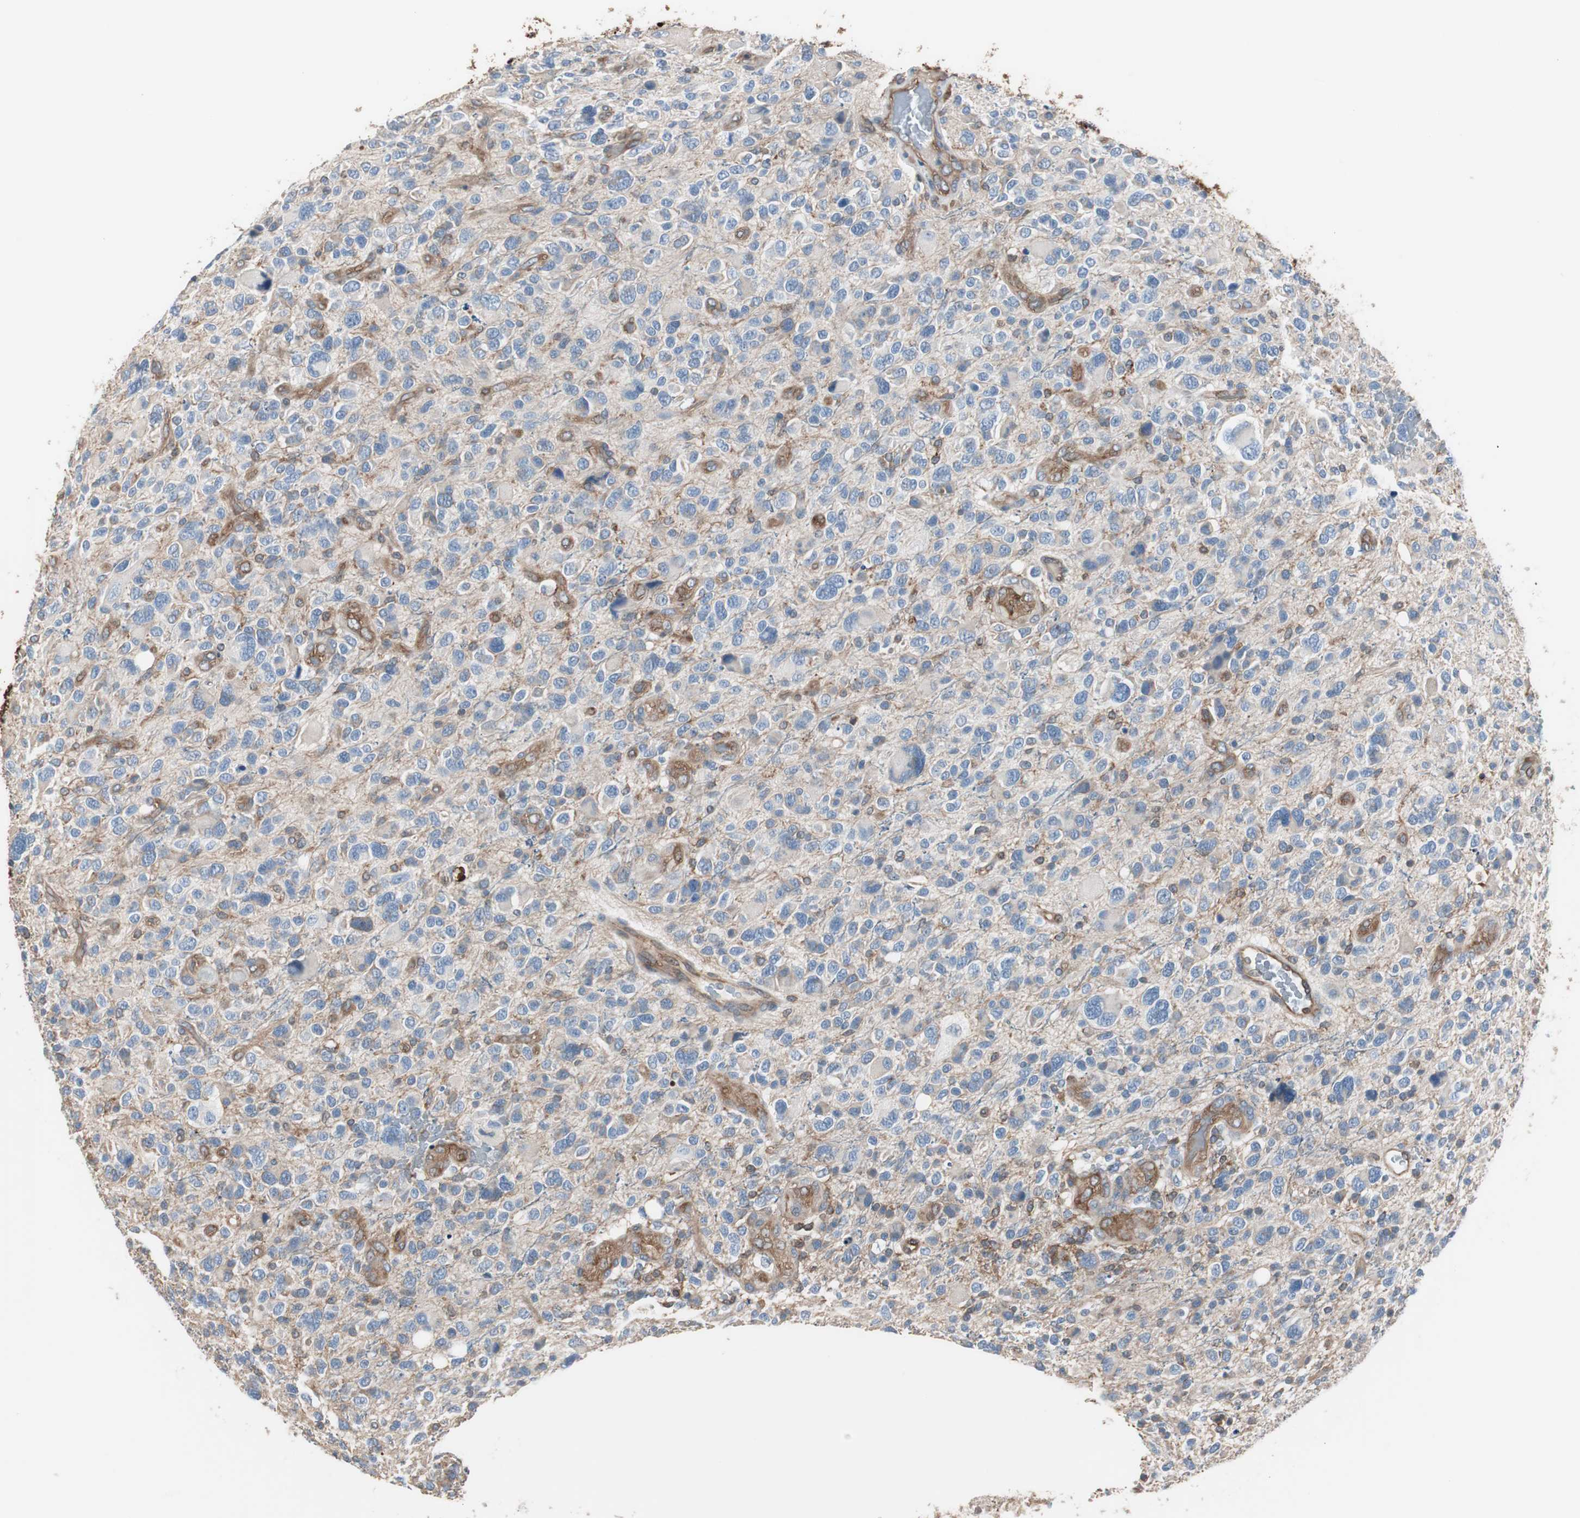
{"staining": {"intensity": "weak", "quantity": "25%-75%", "location": "cytoplasmic/membranous"}, "tissue": "glioma", "cell_type": "Tumor cells", "image_type": "cancer", "snomed": [{"axis": "morphology", "description": "Glioma, malignant, High grade"}, {"axis": "topography", "description": "Brain"}], "caption": "Protein staining by immunohistochemistry (IHC) shows weak cytoplasmic/membranous staining in about 25%-75% of tumor cells in malignant high-grade glioma.", "gene": "SWAP70", "patient": {"sex": "male", "age": 48}}